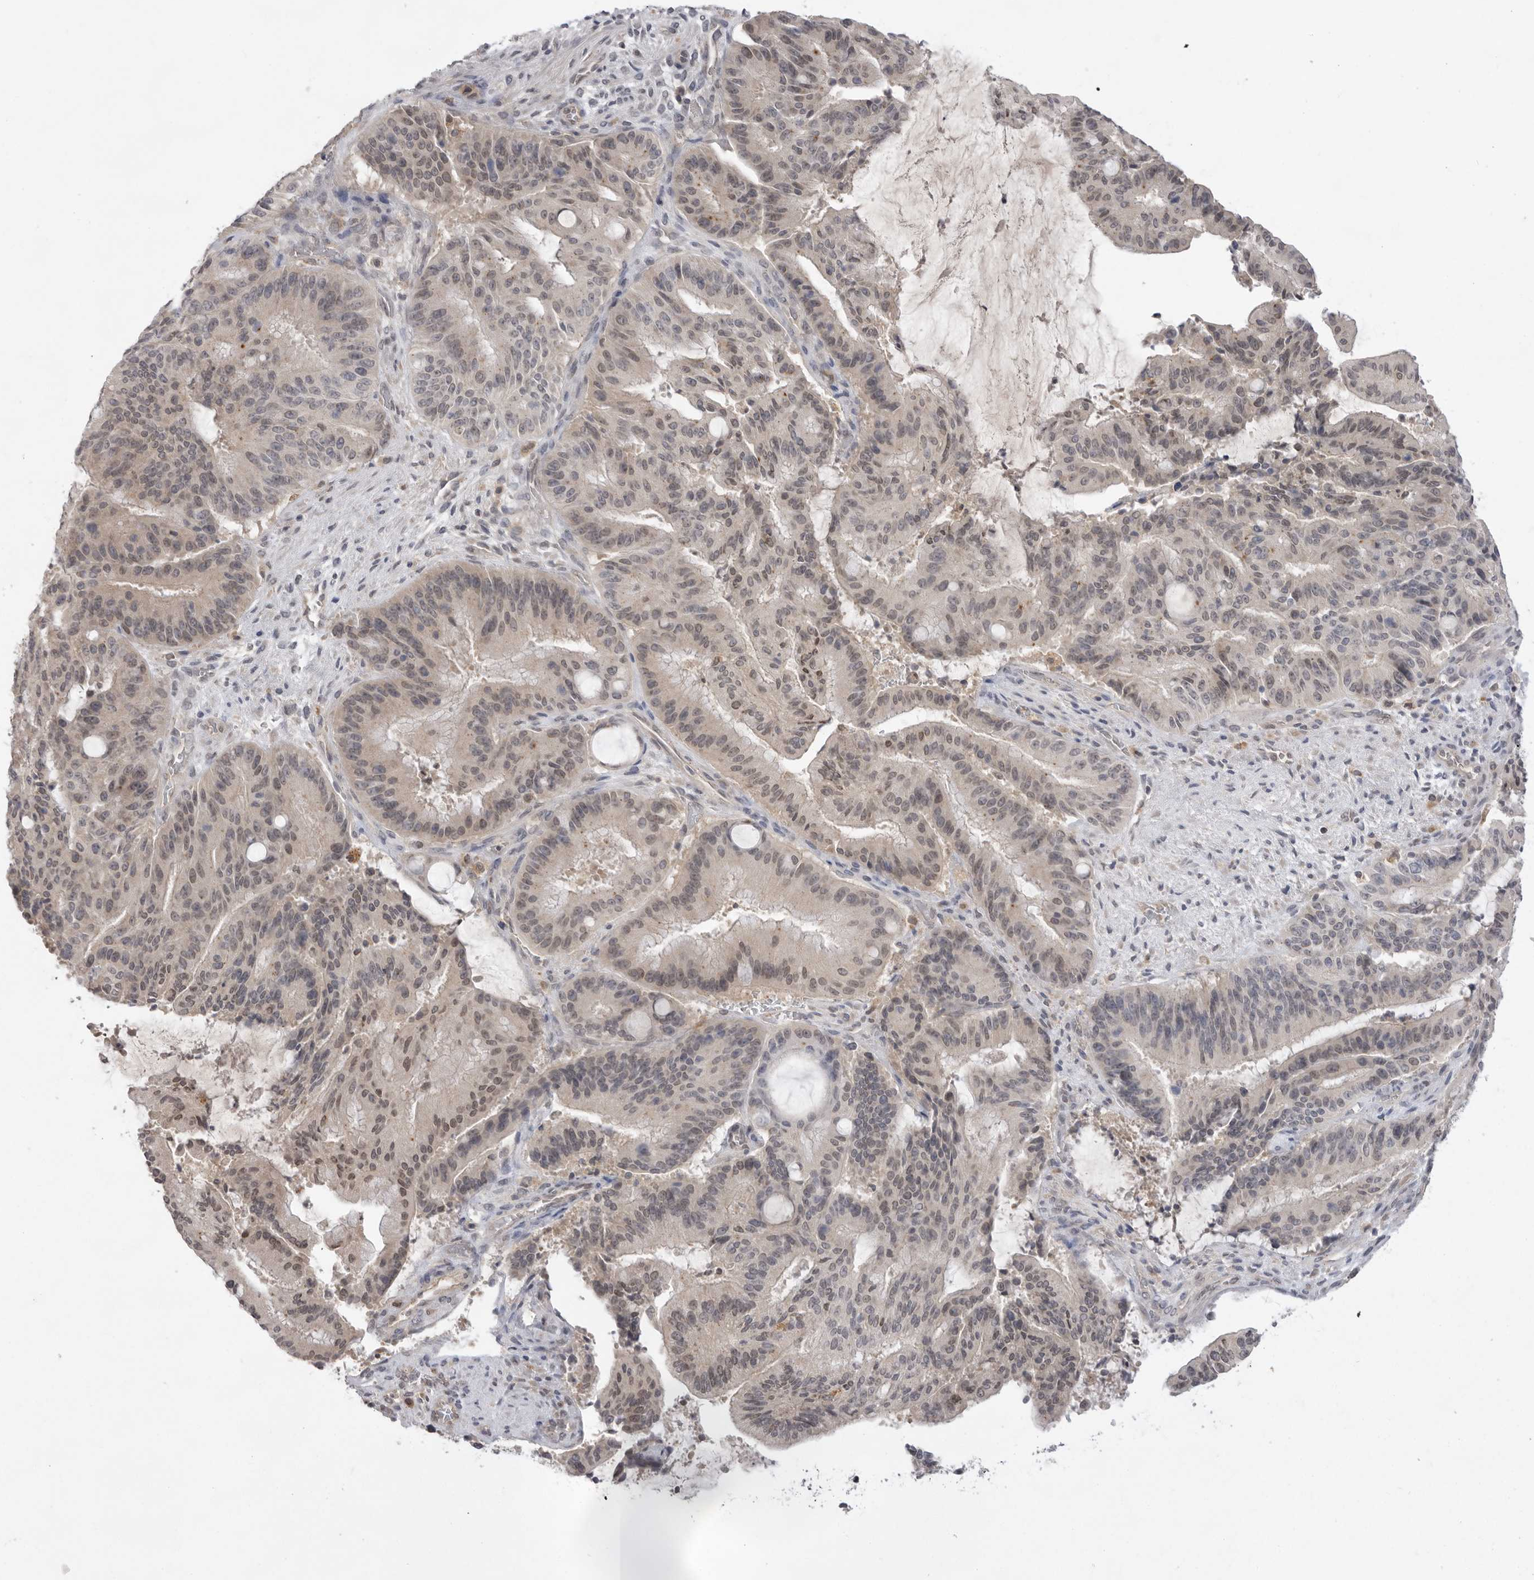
{"staining": {"intensity": "weak", "quantity": ">75%", "location": "cytoplasmic/membranous,nuclear"}, "tissue": "liver cancer", "cell_type": "Tumor cells", "image_type": "cancer", "snomed": [{"axis": "morphology", "description": "Normal tissue, NOS"}, {"axis": "morphology", "description": "Cholangiocarcinoma"}, {"axis": "topography", "description": "Liver"}, {"axis": "topography", "description": "Peripheral nerve tissue"}], "caption": "The immunohistochemical stain highlights weak cytoplasmic/membranous and nuclear positivity in tumor cells of liver cancer tissue. The staining was performed using DAB, with brown indicating positive protein expression. Nuclei are stained blue with hematoxylin.", "gene": "TLR3", "patient": {"sex": "female", "age": 73}}